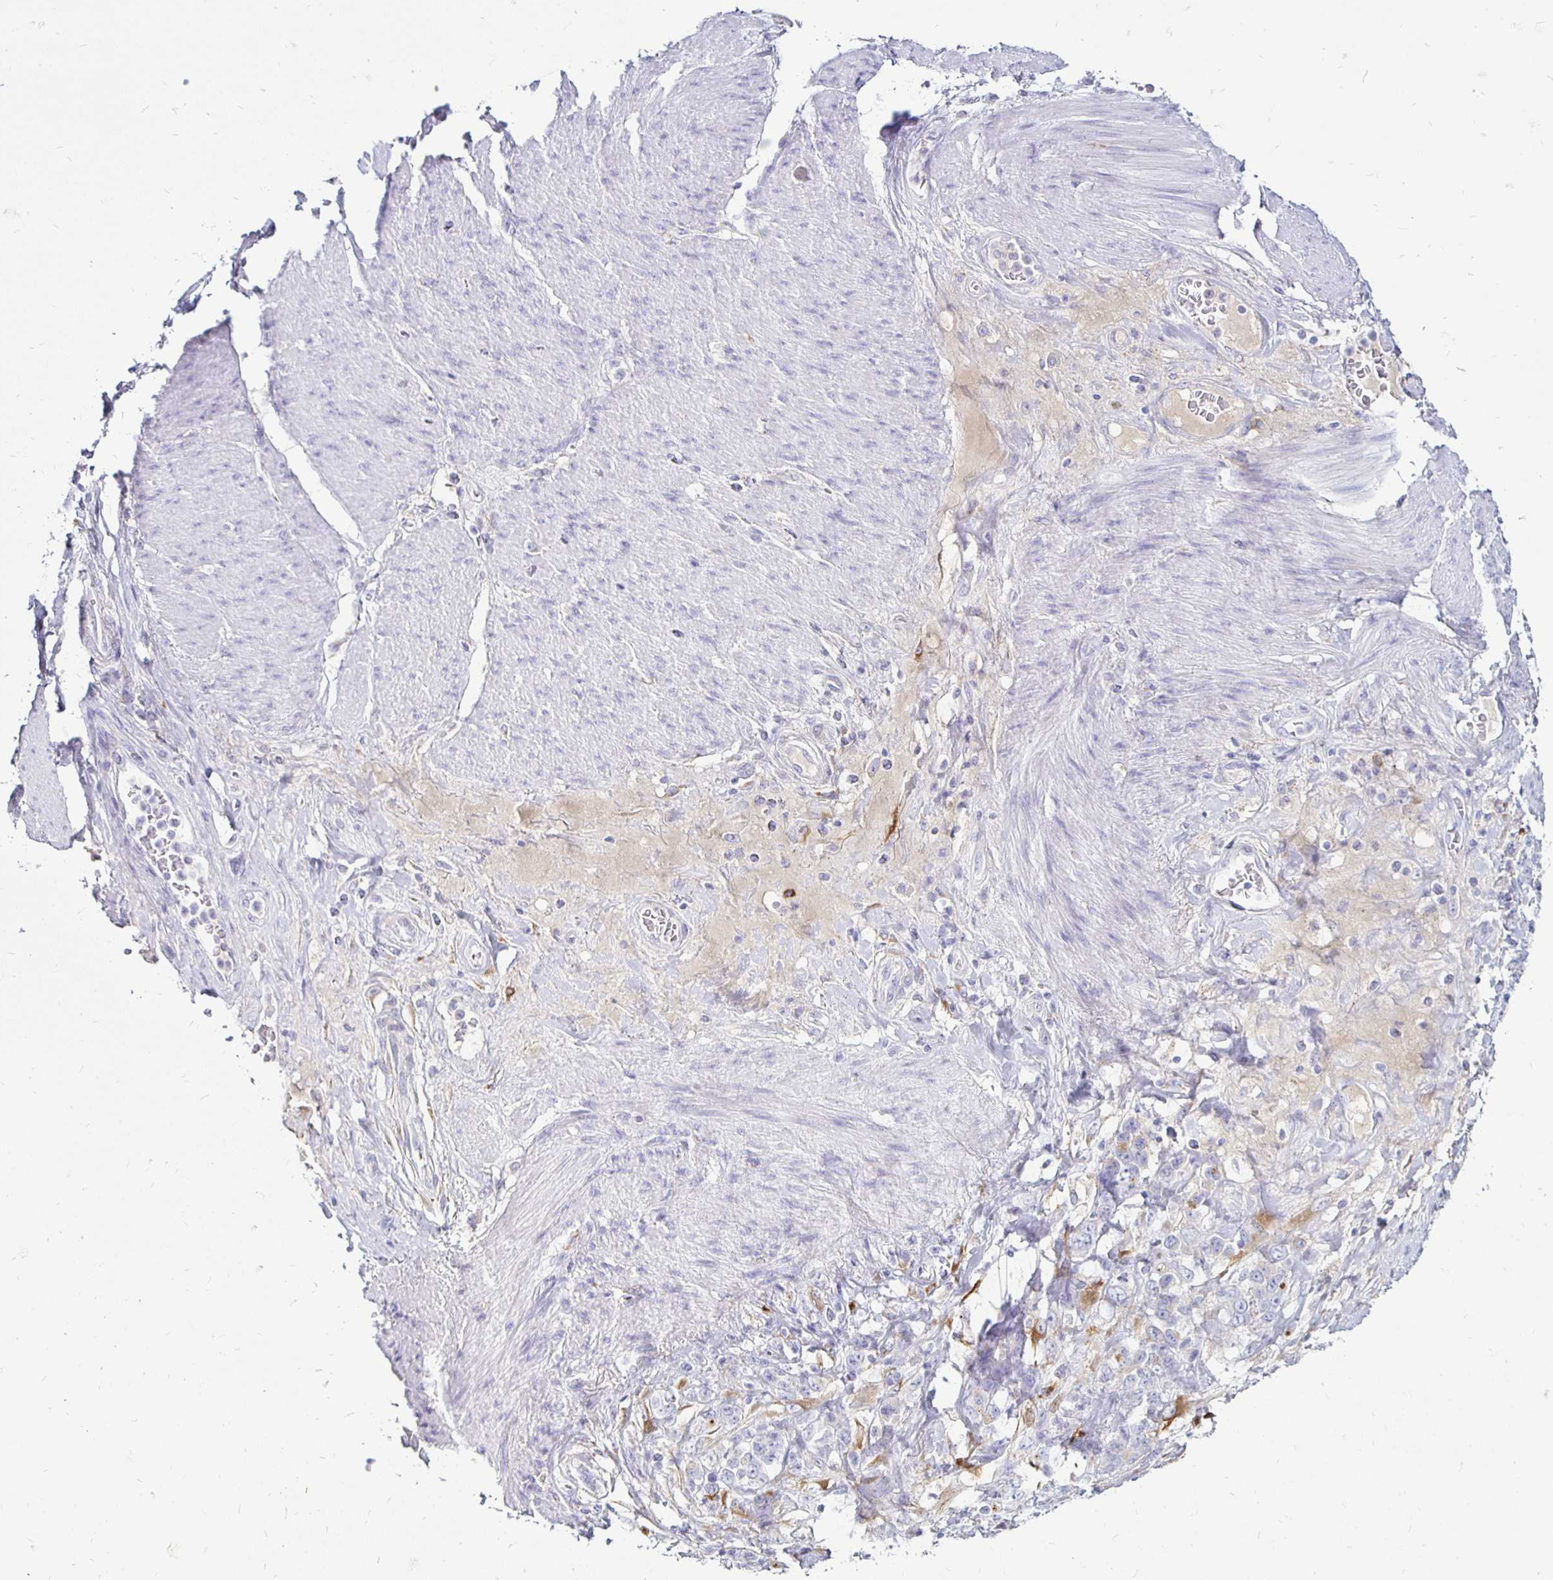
{"staining": {"intensity": "strong", "quantity": "<25%", "location": "cytoplasmic/membranous"}, "tissue": "stomach cancer", "cell_type": "Tumor cells", "image_type": "cancer", "snomed": [{"axis": "morphology", "description": "Adenocarcinoma, NOS"}, {"axis": "topography", "description": "Stomach"}], "caption": "DAB (3,3'-diaminobenzidine) immunohistochemical staining of human stomach cancer demonstrates strong cytoplasmic/membranous protein expression in approximately <25% of tumor cells.", "gene": "TIMP1", "patient": {"sex": "female", "age": 79}}